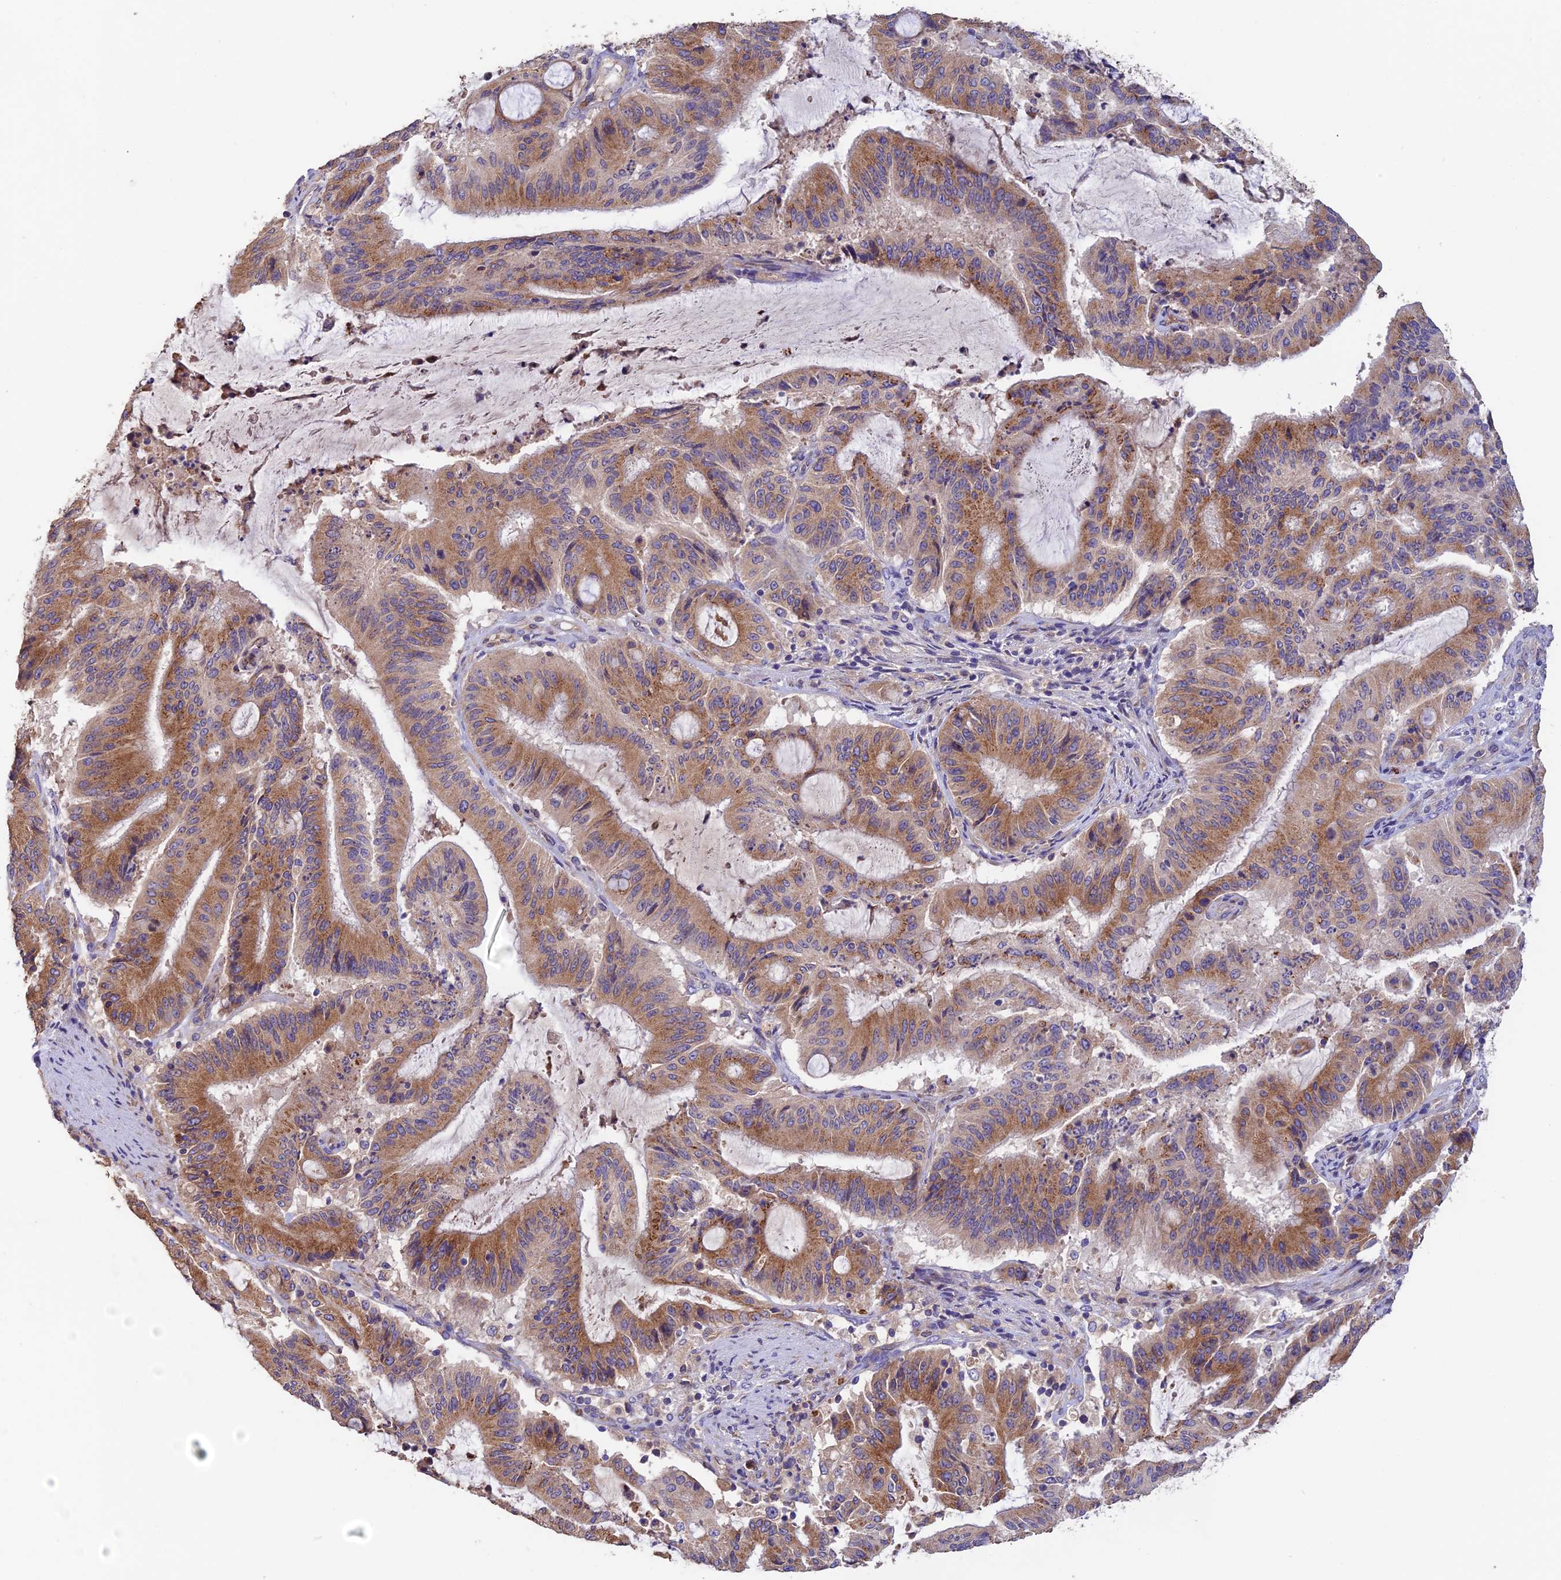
{"staining": {"intensity": "moderate", "quantity": "25%-75%", "location": "cytoplasmic/membranous"}, "tissue": "liver cancer", "cell_type": "Tumor cells", "image_type": "cancer", "snomed": [{"axis": "morphology", "description": "Normal tissue, NOS"}, {"axis": "morphology", "description": "Cholangiocarcinoma"}, {"axis": "topography", "description": "Liver"}, {"axis": "topography", "description": "Peripheral nerve tissue"}], "caption": "A histopathology image of human liver cancer (cholangiocarcinoma) stained for a protein demonstrates moderate cytoplasmic/membranous brown staining in tumor cells. Nuclei are stained in blue.", "gene": "EMC3", "patient": {"sex": "female", "age": 73}}